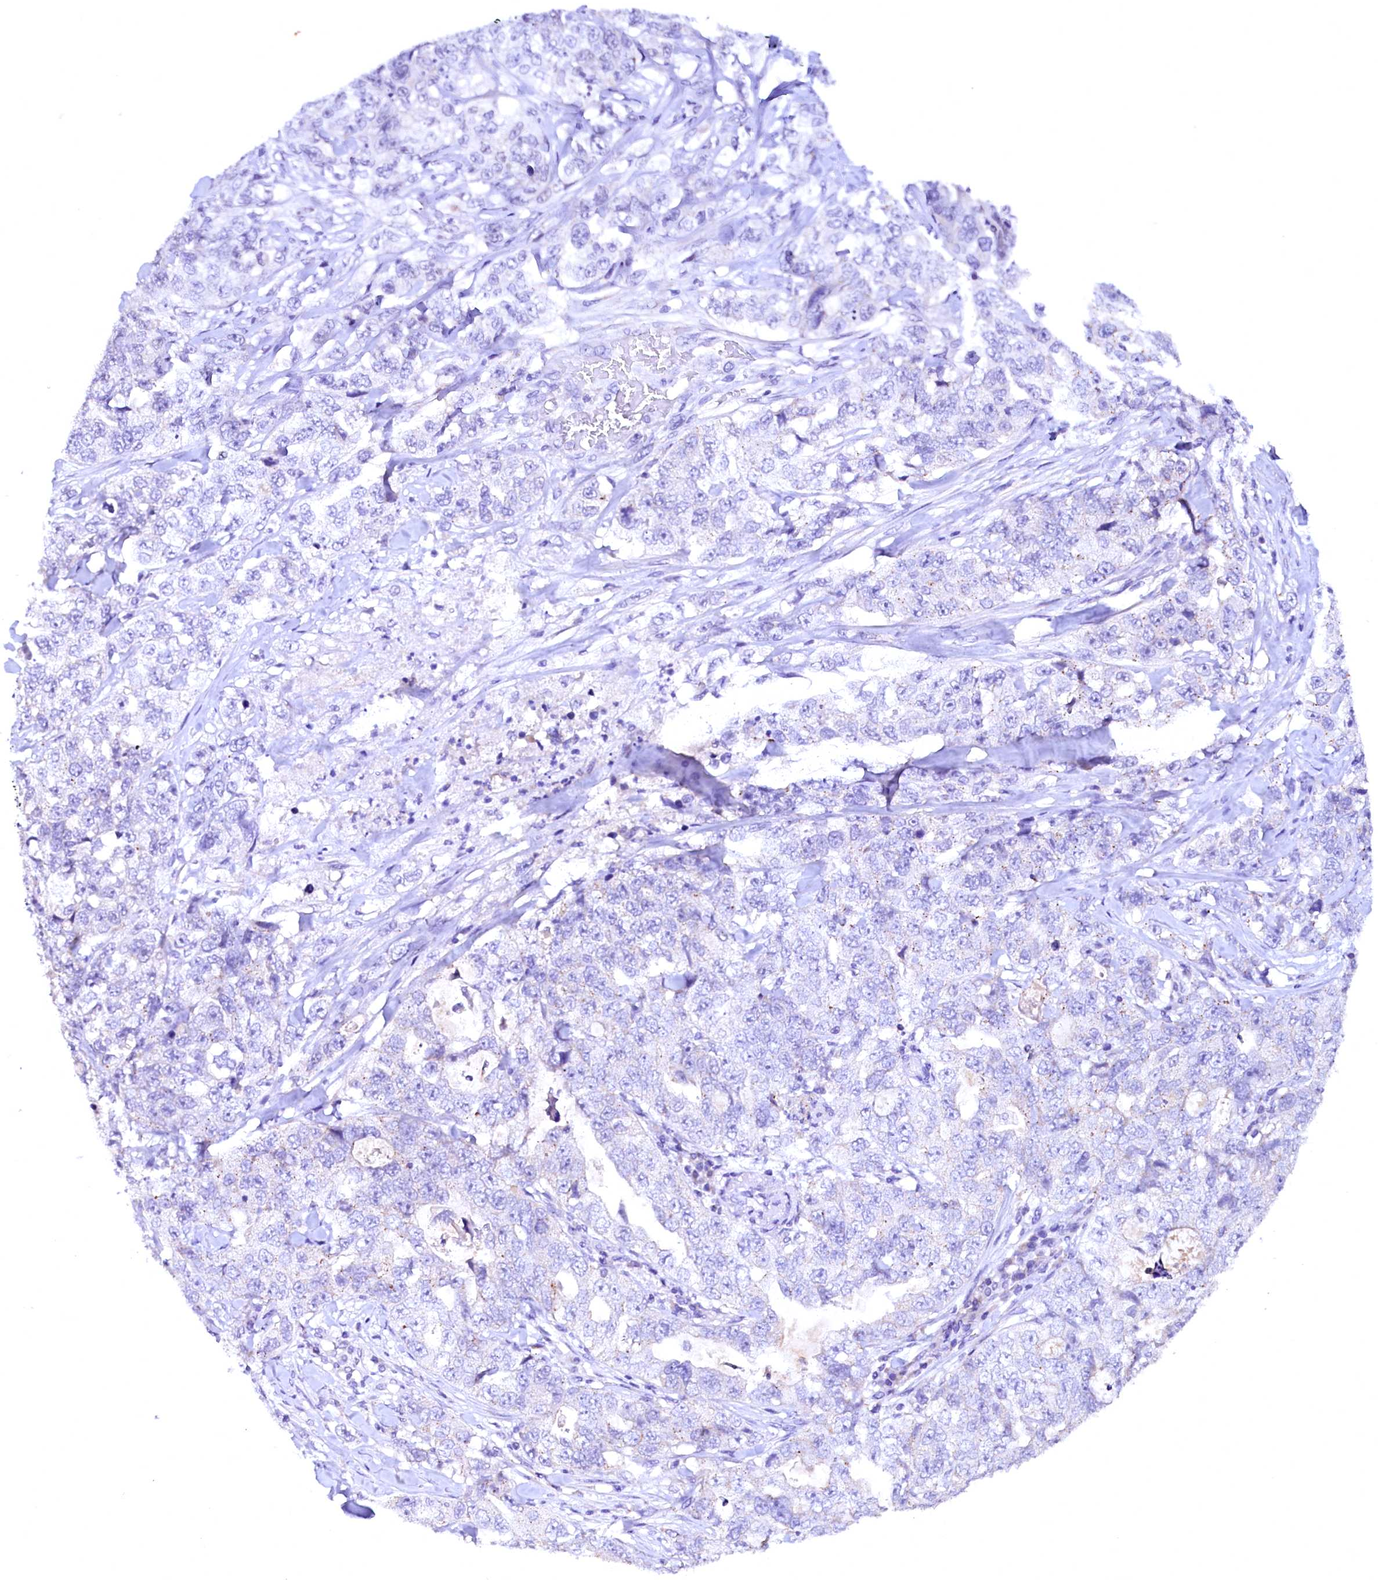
{"staining": {"intensity": "negative", "quantity": "none", "location": "none"}, "tissue": "lung cancer", "cell_type": "Tumor cells", "image_type": "cancer", "snomed": [{"axis": "morphology", "description": "Adenocarcinoma, NOS"}, {"axis": "topography", "description": "Lung"}], "caption": "An immunohistochemistry (IHC) photomicrograph of lung adenocarcinoma is shown. There is no staining in tumor cells of lung adenocarcinoma.", "gene": "NALF1", "patient": {"sex": "female", "age": 51}}